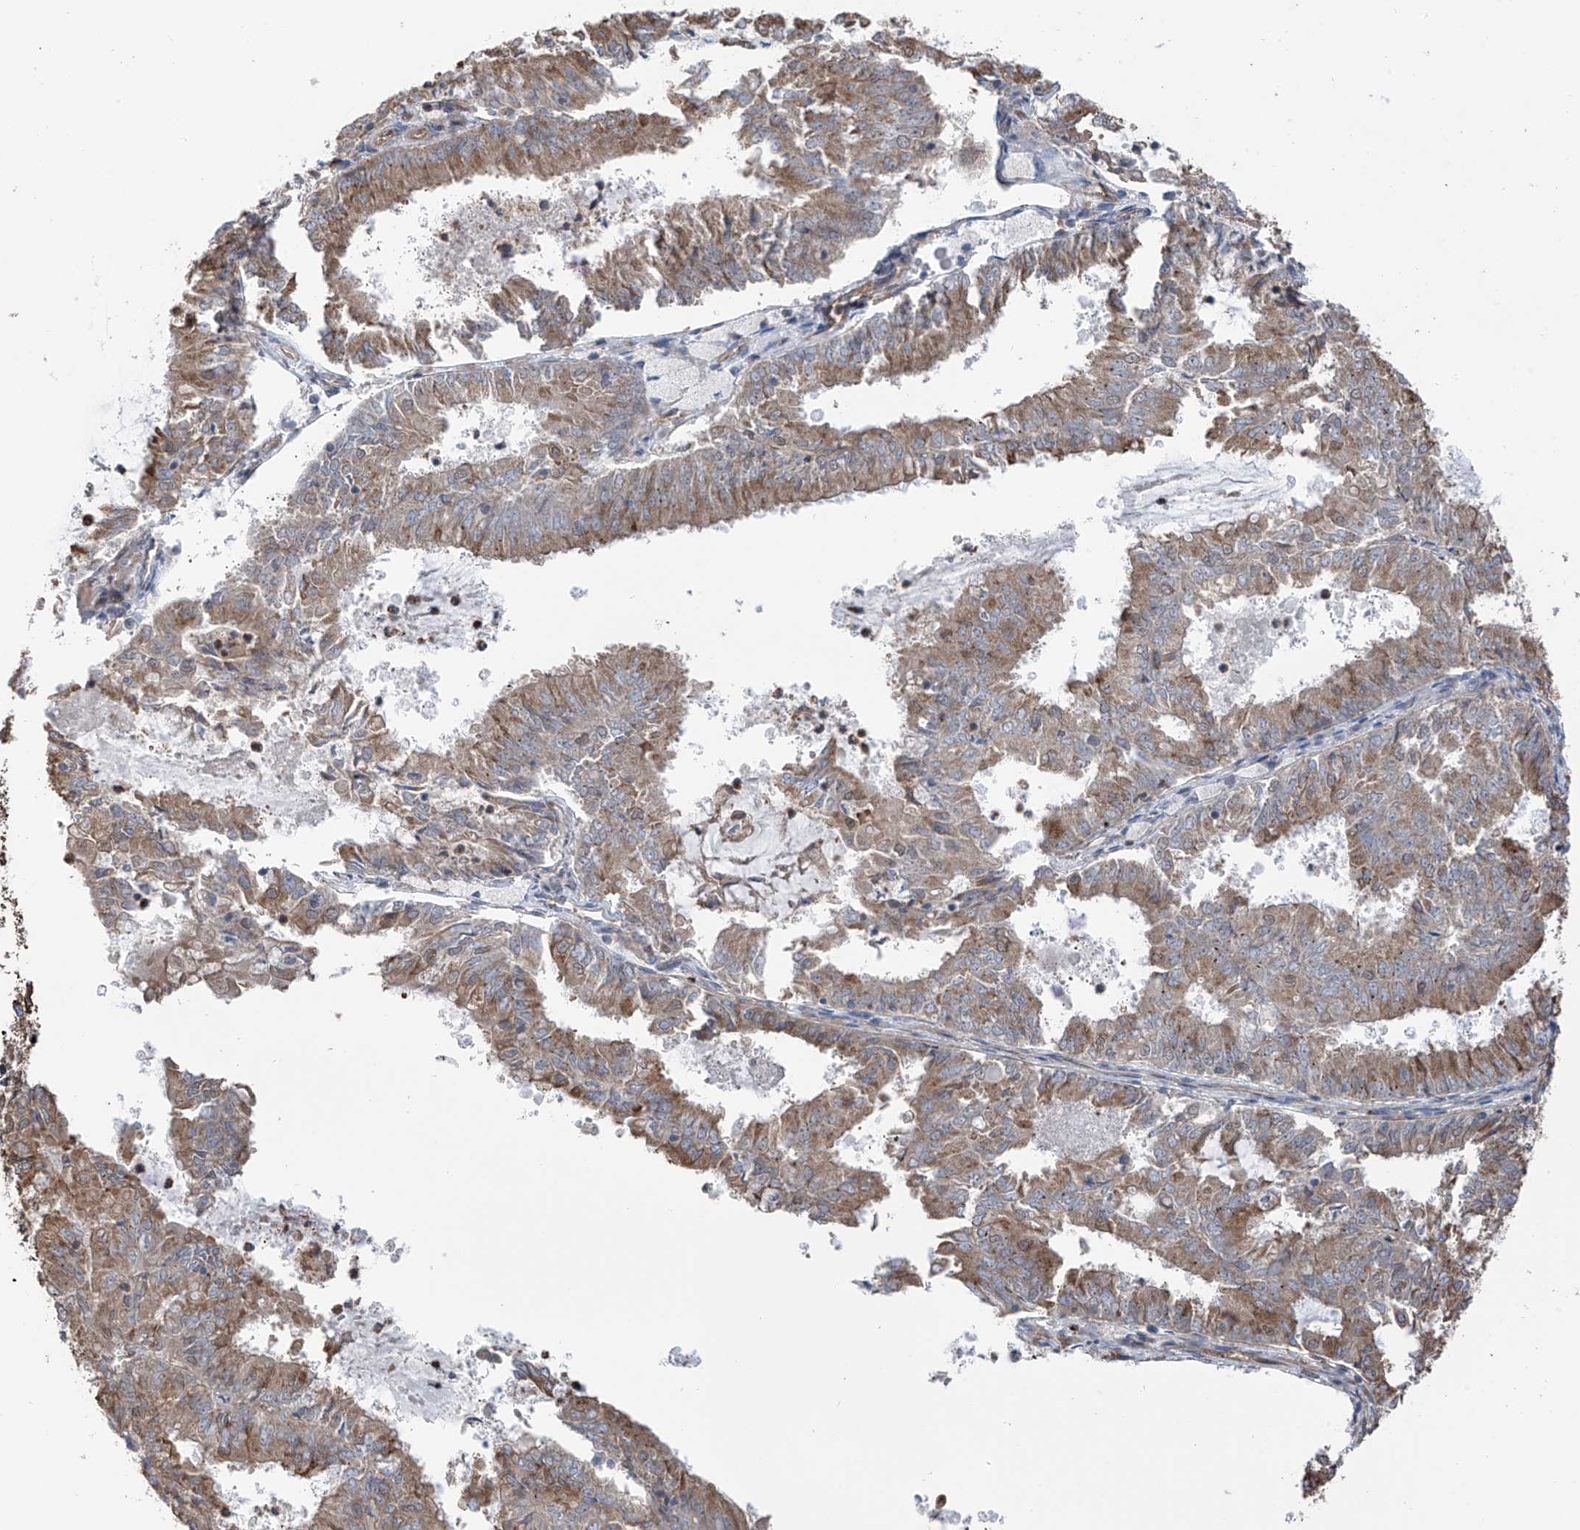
{"staining": {"intensity": "moderate", "quantity": ">75%", "location": "cytoplasmic/membranous"}, "tissue": "endometrial cancer", "cell_type": "Tumor cells", "image_type": "cancer", "snomed": [{"axis": "morphology", "description": "Adenocarcinoma, NOS"}, {"axis": "topography", "description": "Endometrium"}], "caption": "Brown immunohistochemical staining in adenocarcinoma (endometrial) reveals moderate cytoplasmic/membranous expression in approximately >75% of tumor cells. The staining is performed using DAB (3,3'-diaminobenzidine) brown chromogen to label protein expression. The nuclei are counter-stained blue using hematoxylin.", "gene": "ZNF189", "patient": {"sex": "female", "age": 57}}